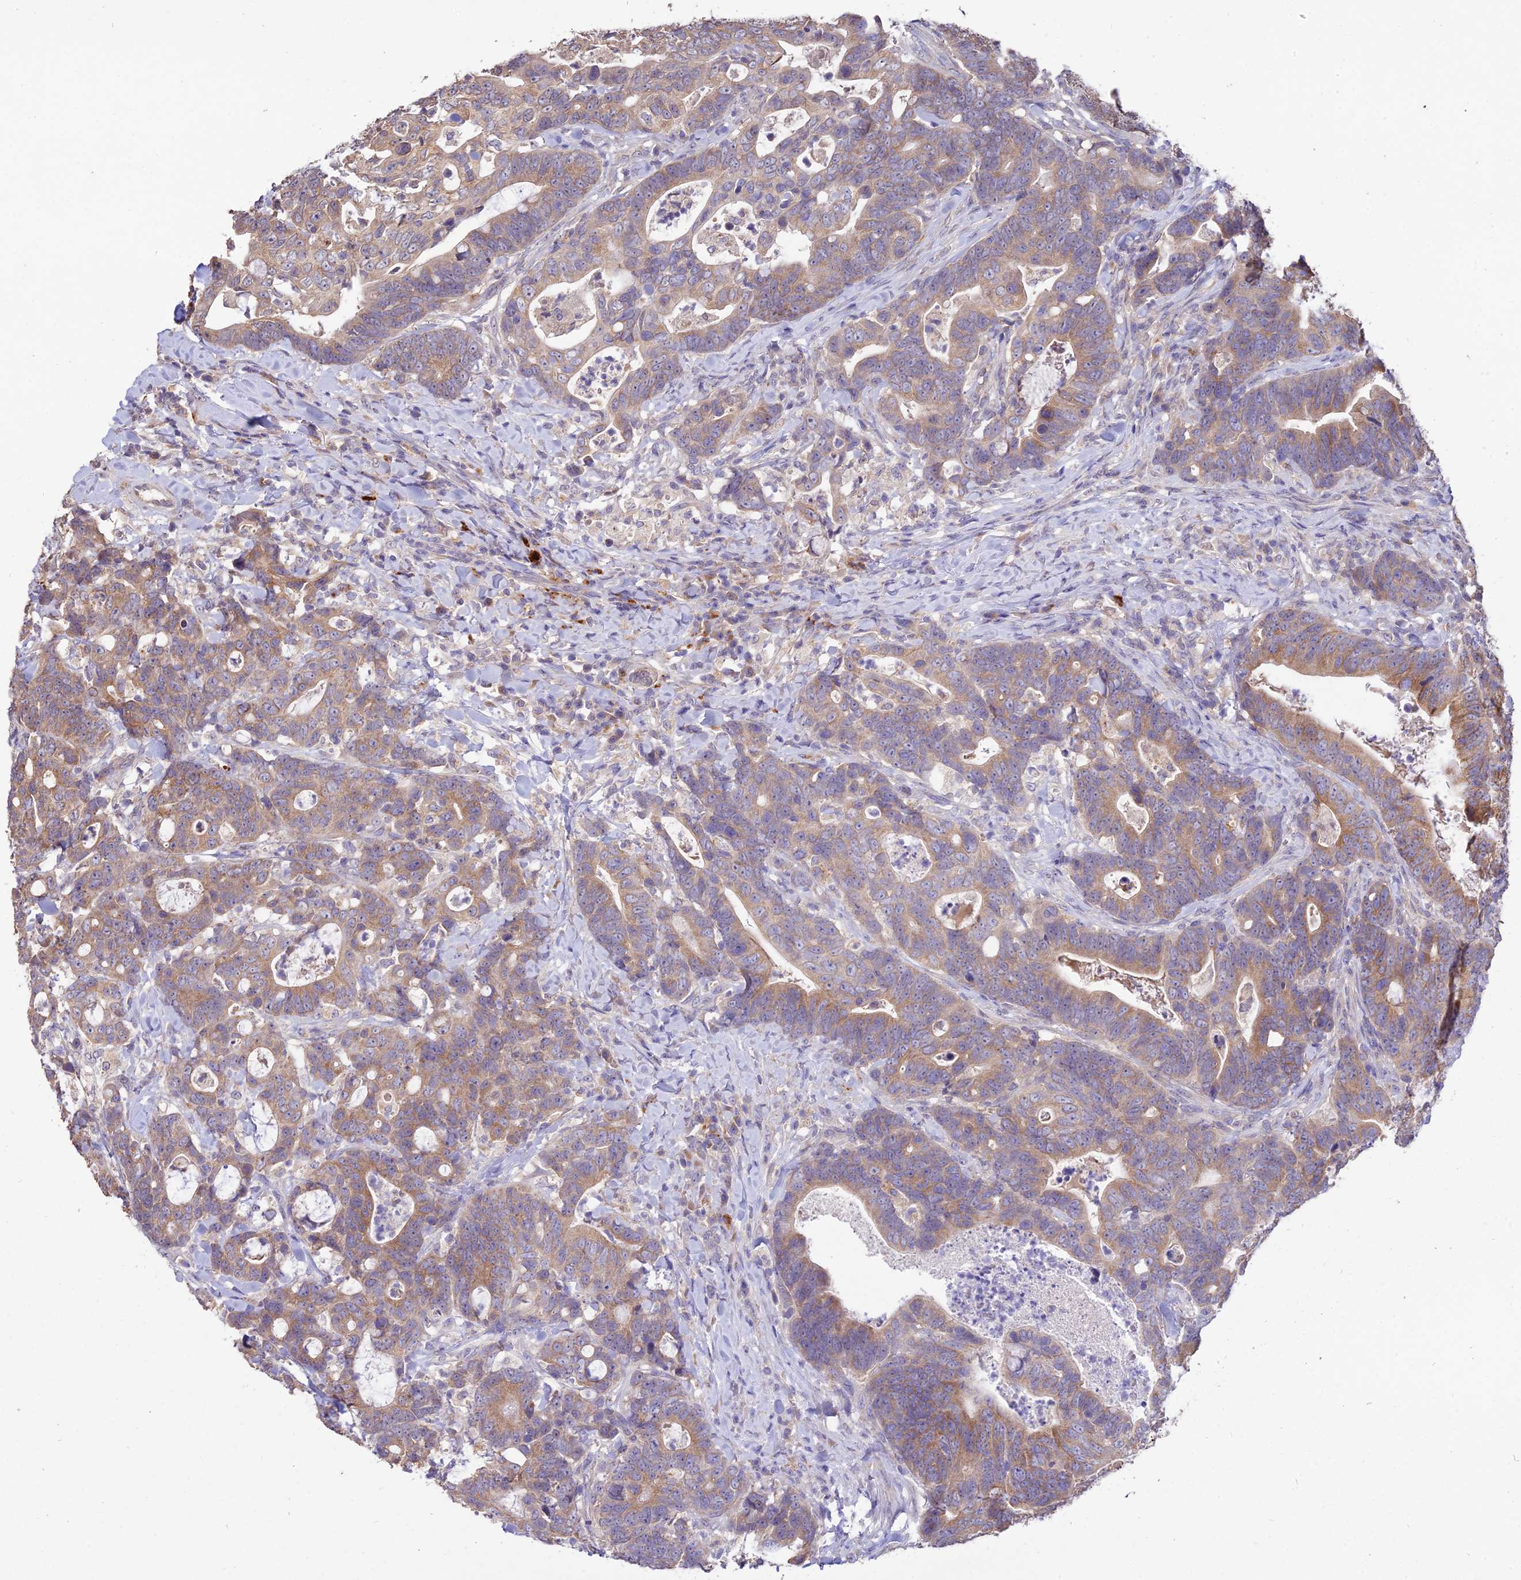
{"staining": {"intensity": "moderate", "quantity": ">75%", "location": "cytoplasmic/membranous"}, "tissue": "colorectal cancer", "cell_type": "Tumor cells", "image_type": "cancer", "snomed": [{"axis": "morphology", "description": "Adenocarcinoma, NOS"}, {"axis": "topography", "description": "Colon"}], "caption": "Colorectal cancer (adenocarcinoma) stained with a protein marker shows moderate staining in tumor cells.", "gene": "SDHD", "patient": {"sex": "female", "age": 82}}